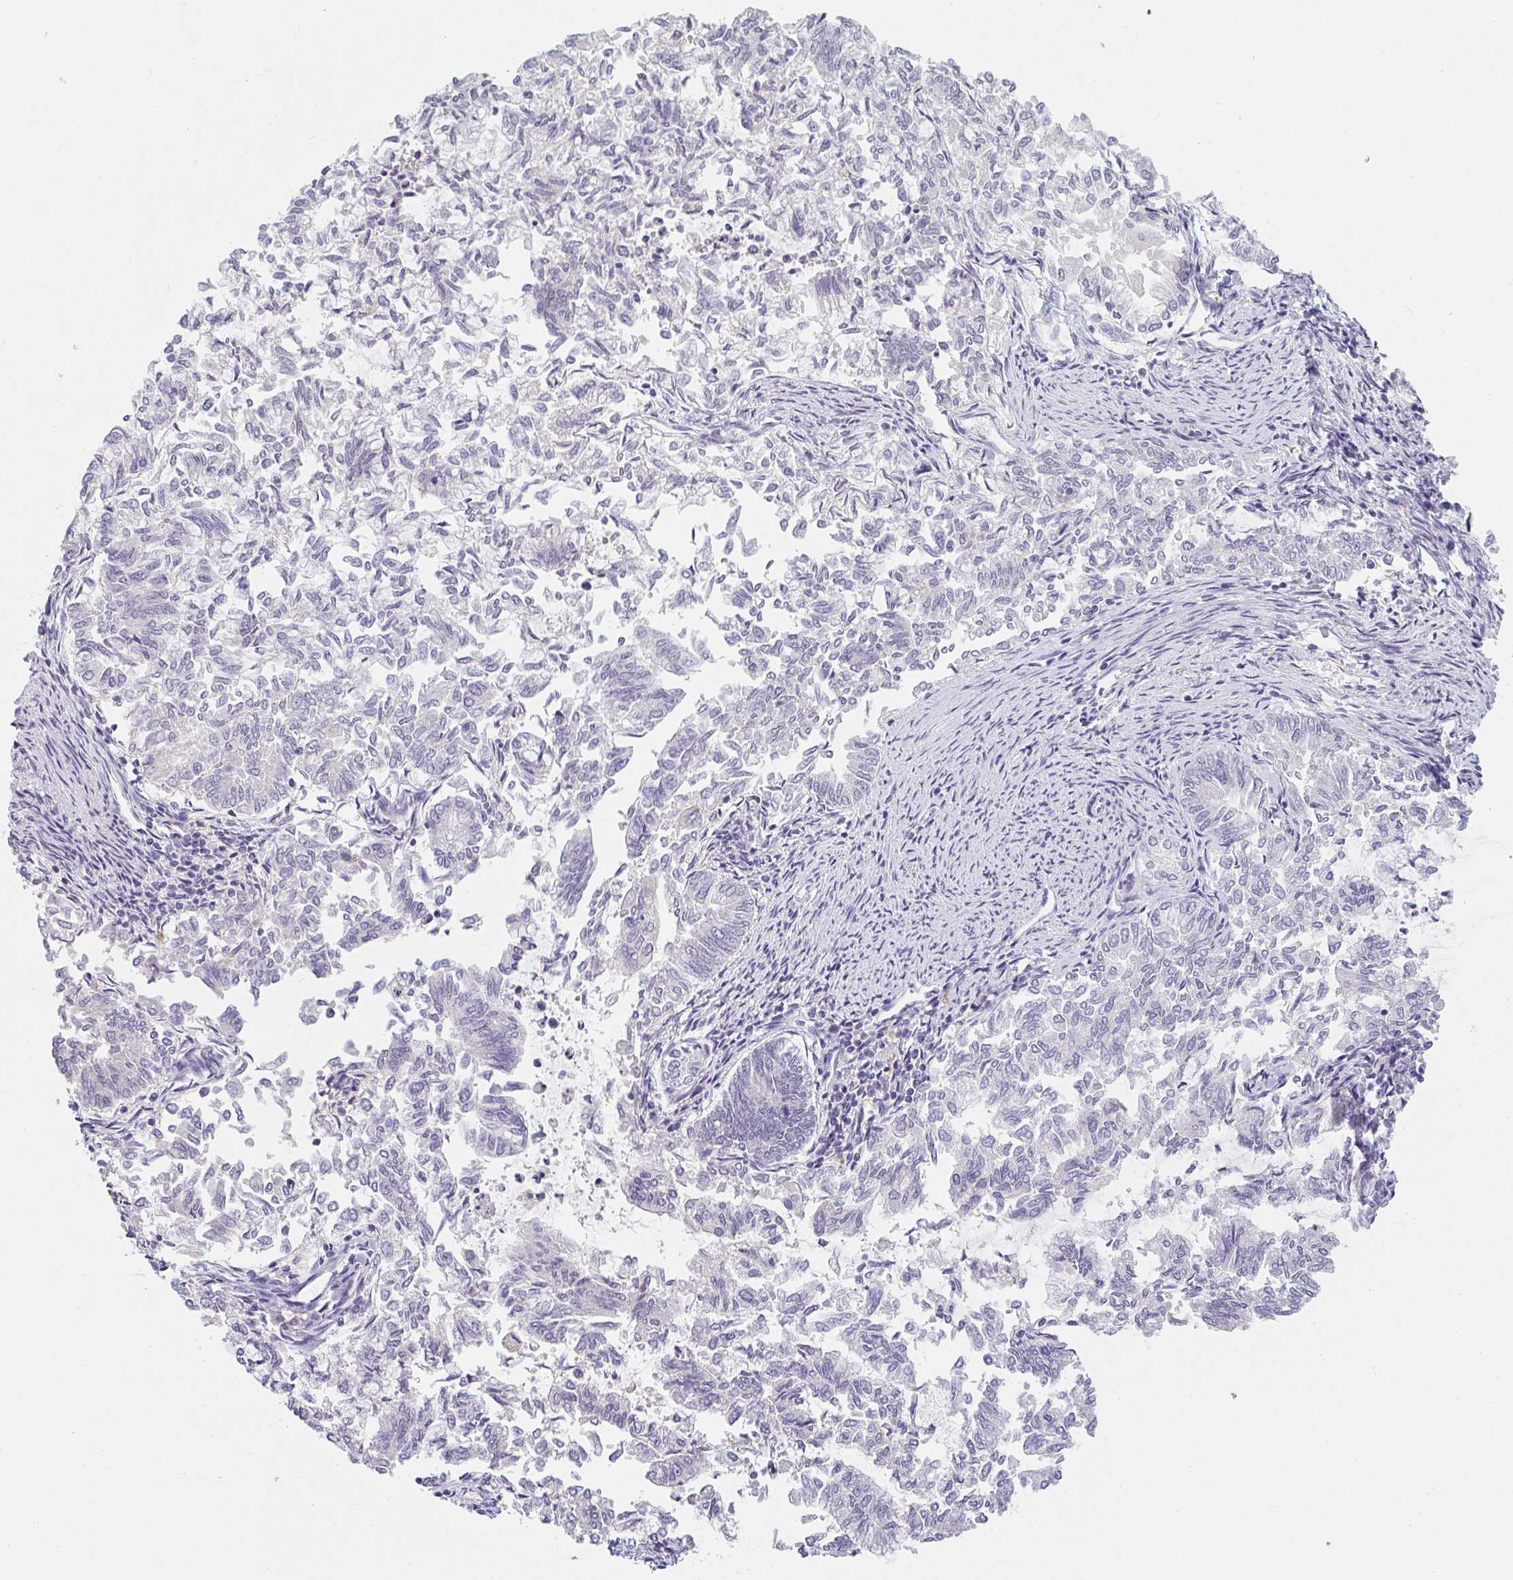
{"staining": {"intensity": "negative", "quantity": "none", "location": "none"}, "tissue": "endometrial cancer", "cell_type": "Tumor cells", "image_type": "cancer", "snomed": [{"axis": "morphology", "description": "Adenocarcinoma, NOS"}, {"axis": "topography", "description": "Endometrium"}], "caption": "Adenocarcinoma (endometrial) was stained to show a protein in brown. There is no significant positivity in tumor cells.", "gene": "C1QTNF8", "patient": {"sex": "female", "age": 79}}